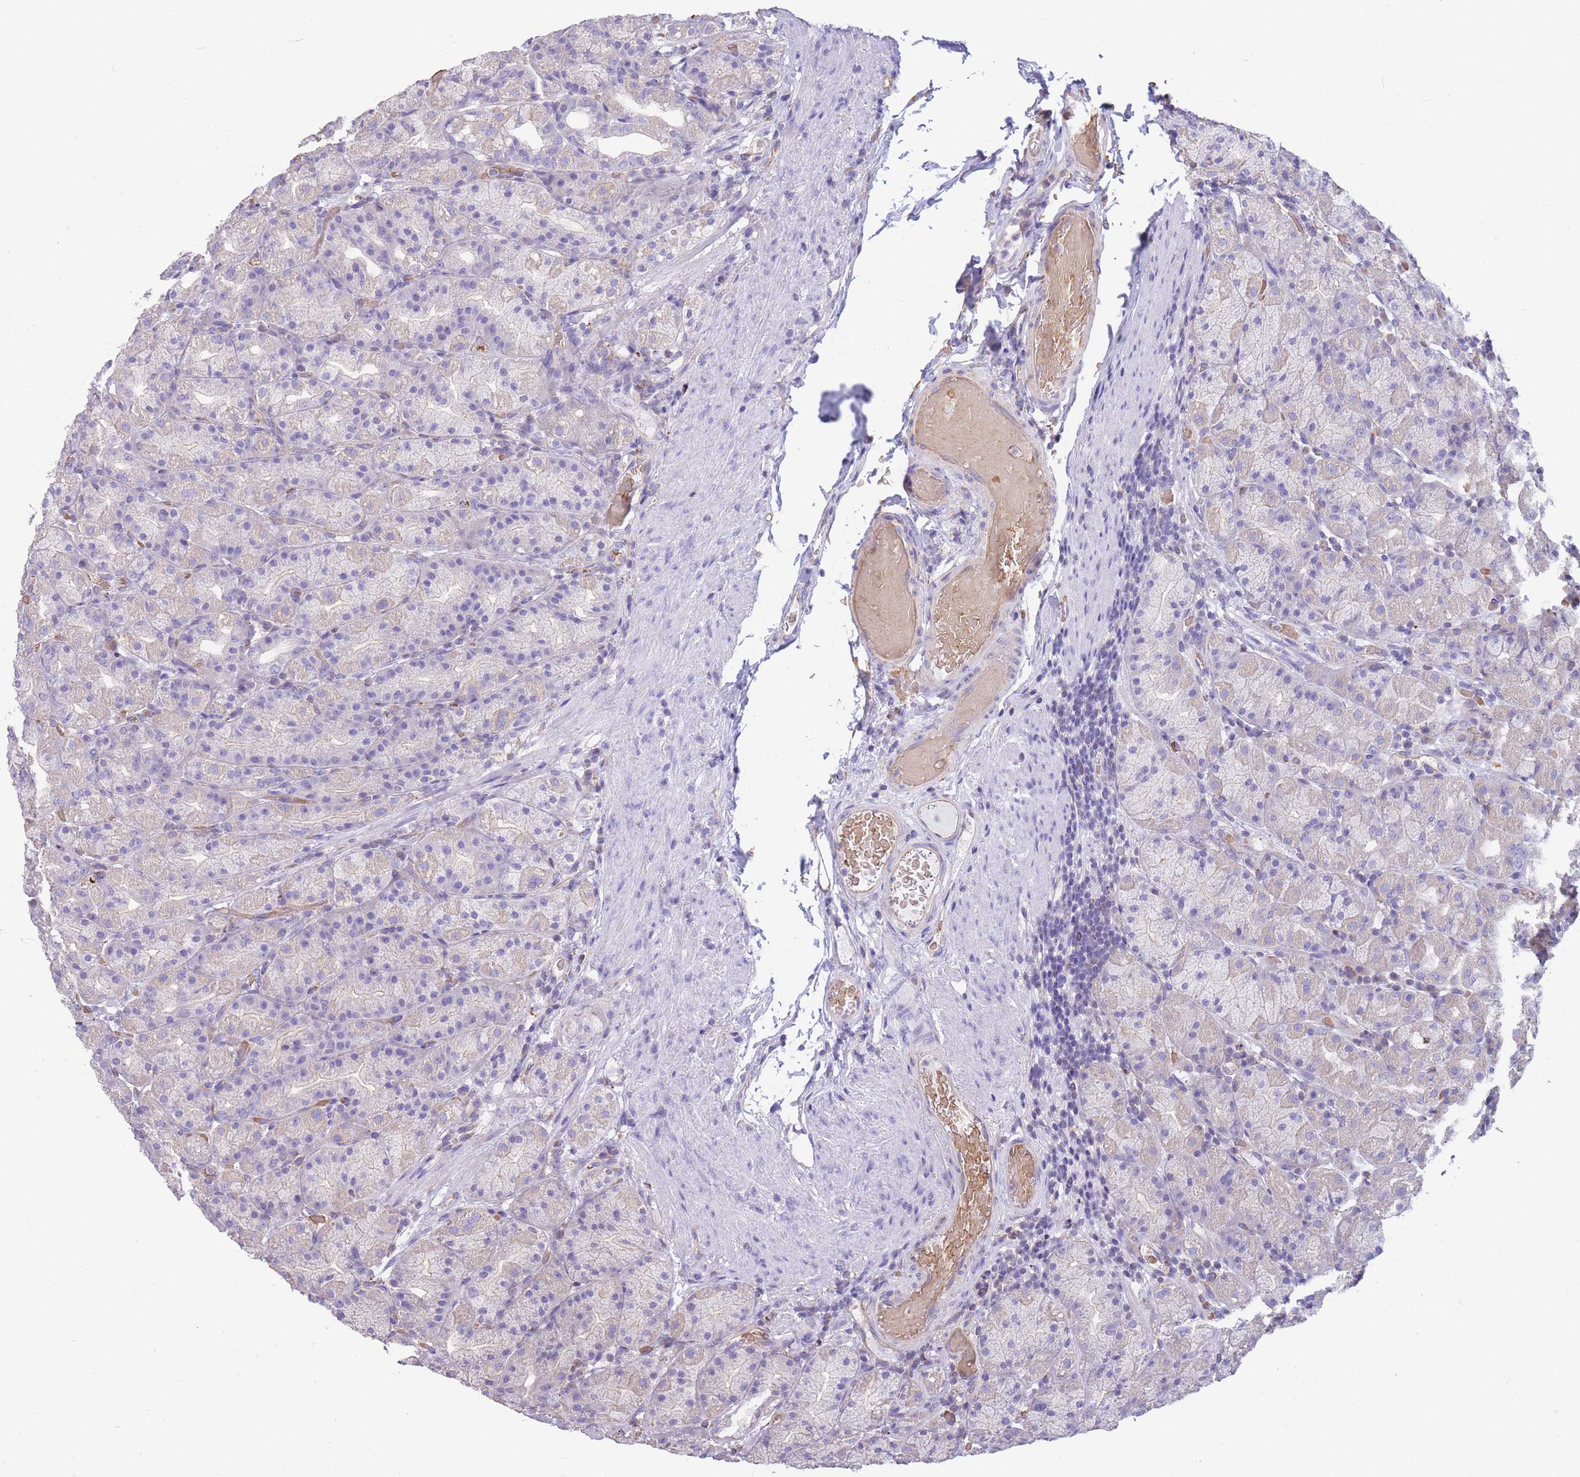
{"staining": {"intensity": "moderate", "quantity": "<25%", "location": "cytoplasmic/membranous"}, "tissue": "stomach", "cell_type": "Glandular cells", "image_type": "normal", "snomed": [{"axis": "morphology", "description": "Normal tissue, NOS"}, {"axis": "topography", "description": "Stomach, upper"}, {"axis": "topography", "description": "Stomach"}], "caption": "Immunohistochemical staining of benign stomach demonstrates low levels of moderate cytoplasmic/membranous staining in about <25% of glandular cells.", "gene": "ANKRD53", "patient": {"sex": "male", "age": 68}}